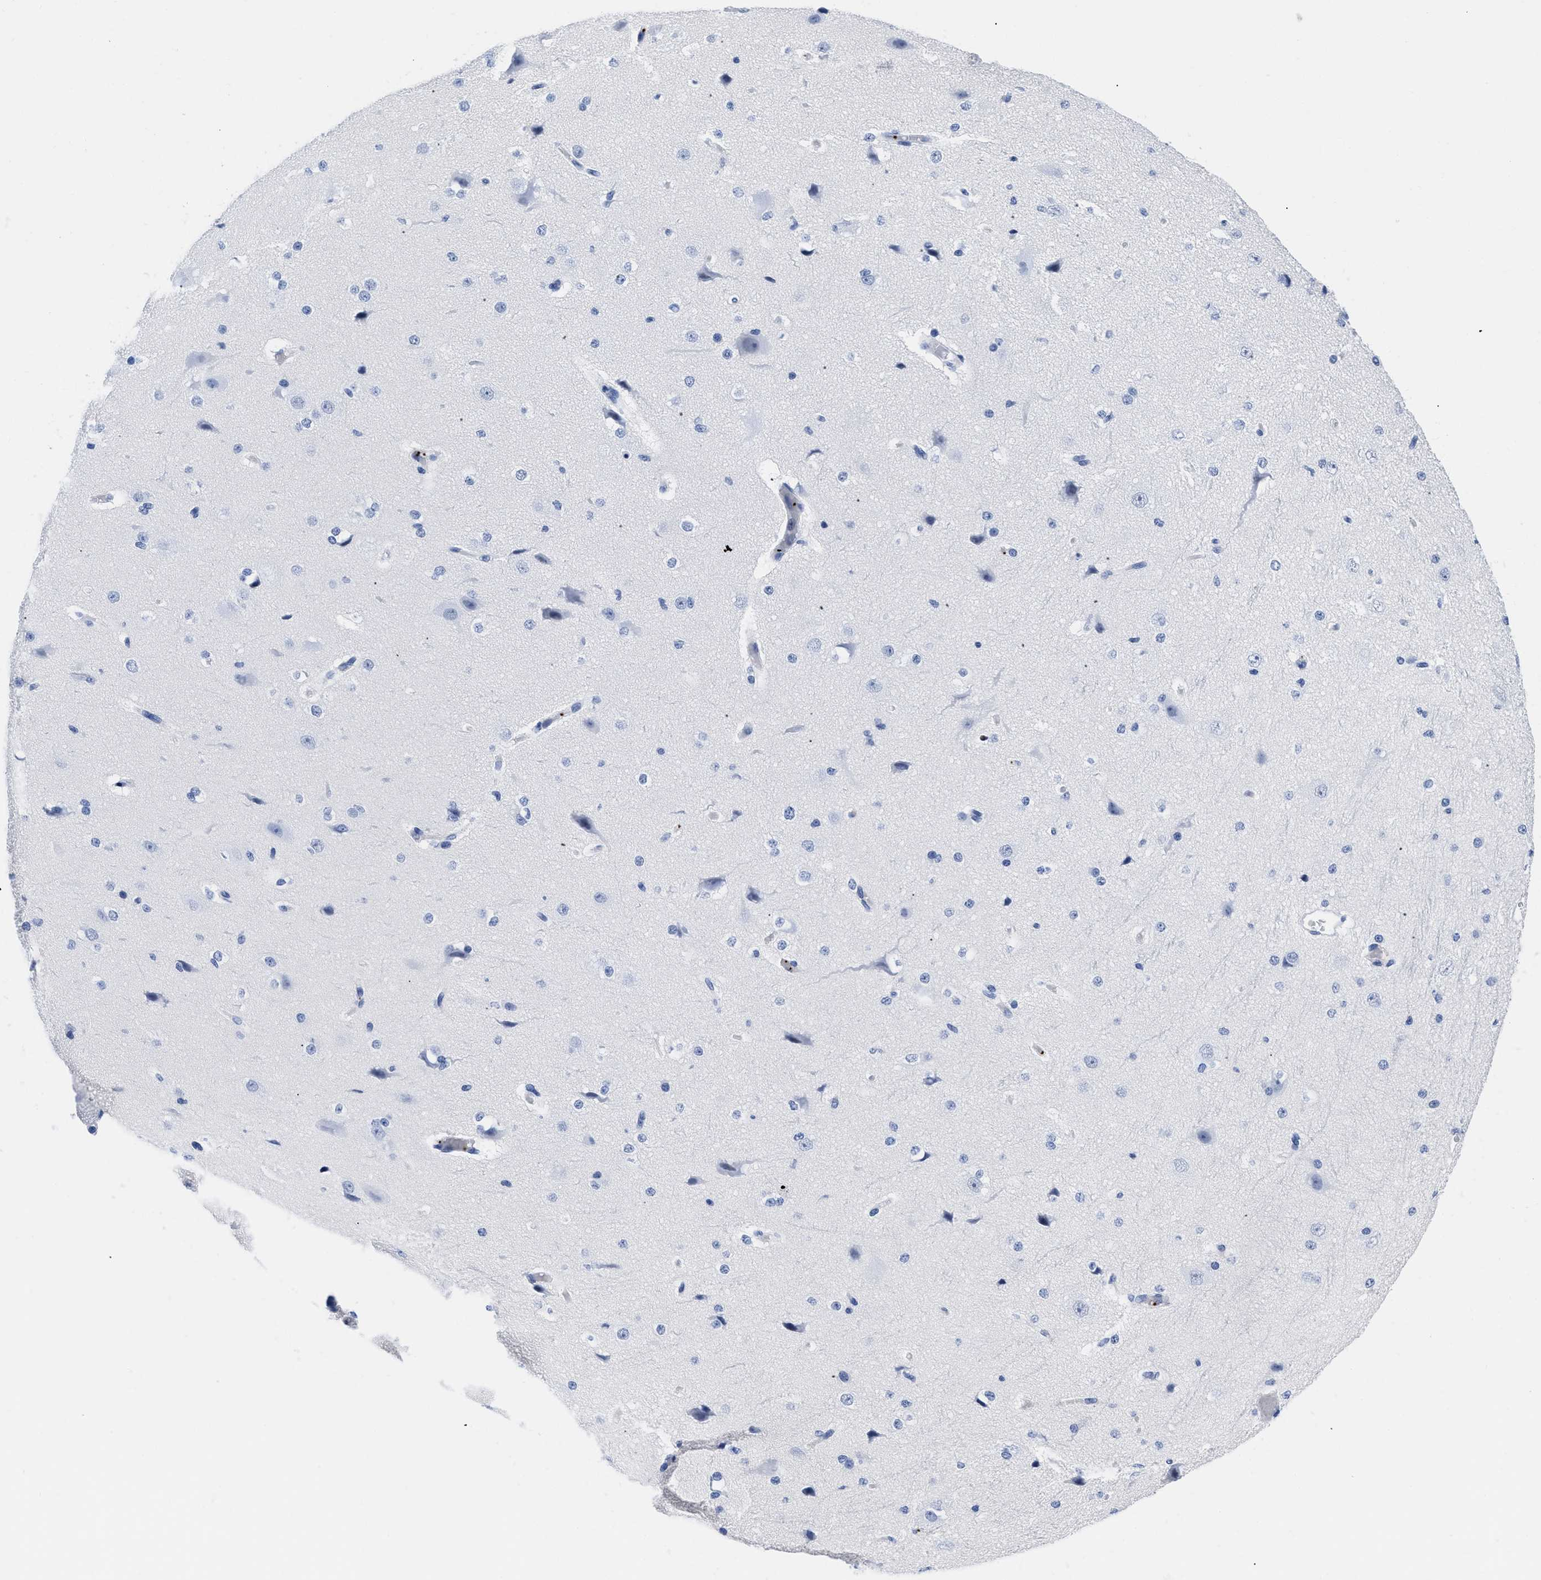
{"staining": {"intensity": "negative", "quantity": "none", "location": "none"}, "tissue": "cerebral cortex", "cell_type": "Endothelial cells", "image_type": "normal", "snomed": [{"axis": "morphology", "description": "Normal tissue, NOS"}, {"axis": "morphology", "description": "Developmental malformation"}, {"axis": "topography", "description": "Cerebral cortex"}], "caption": "A high-resolution micrograph shows immunohistochemistry (IHC) staining of unremarkable cerebral cortex, which displays no significant staining in endothelial cells. Nuclei are stained in blue.", "gene": "TREML1", "patient": {"sex": "female", "age": 30}}